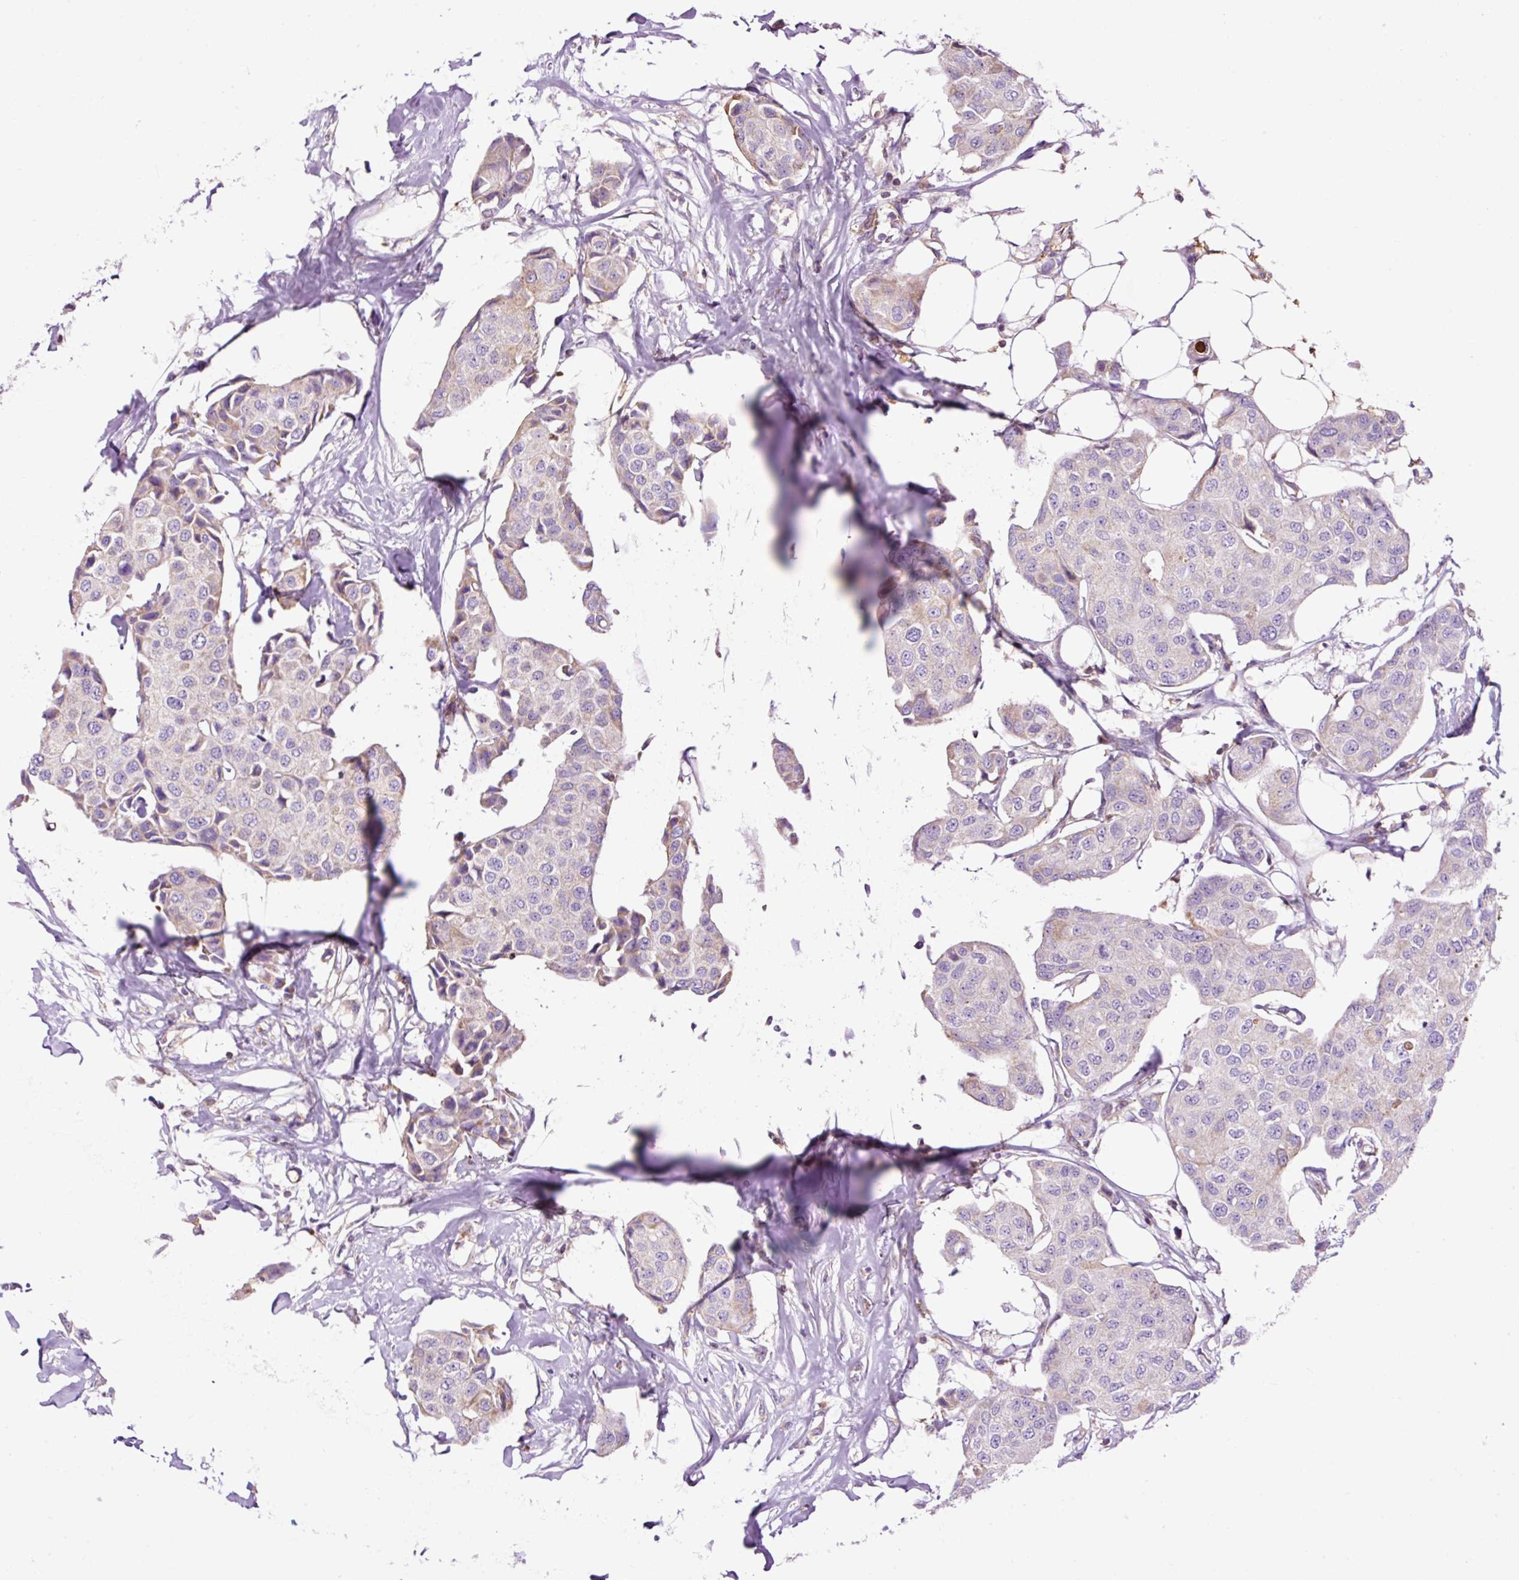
{"staining": {"intensity": "moderate", "quantity": "25%-75%", "location": "cytoplasmic/membranous"}, "tissue": "breast cancer", "cell_type": "Tumor cells", "image_type": "cancer", "snomed": [{"axis": "morphology", "description": "Duct carcinoma"}, {"axis": "topography", "description": "Breast"}, {"axis": "topography", "description": "Lymph node"}], "caption": "A medium amount of moderate cytoplasmic/membranous expression is present in about 25%-75% of tumor cells in breast cancer (intraductal carcinoma) tissue.", "gene": "CD83", "patient": {"sex": "female", "age": 80}}